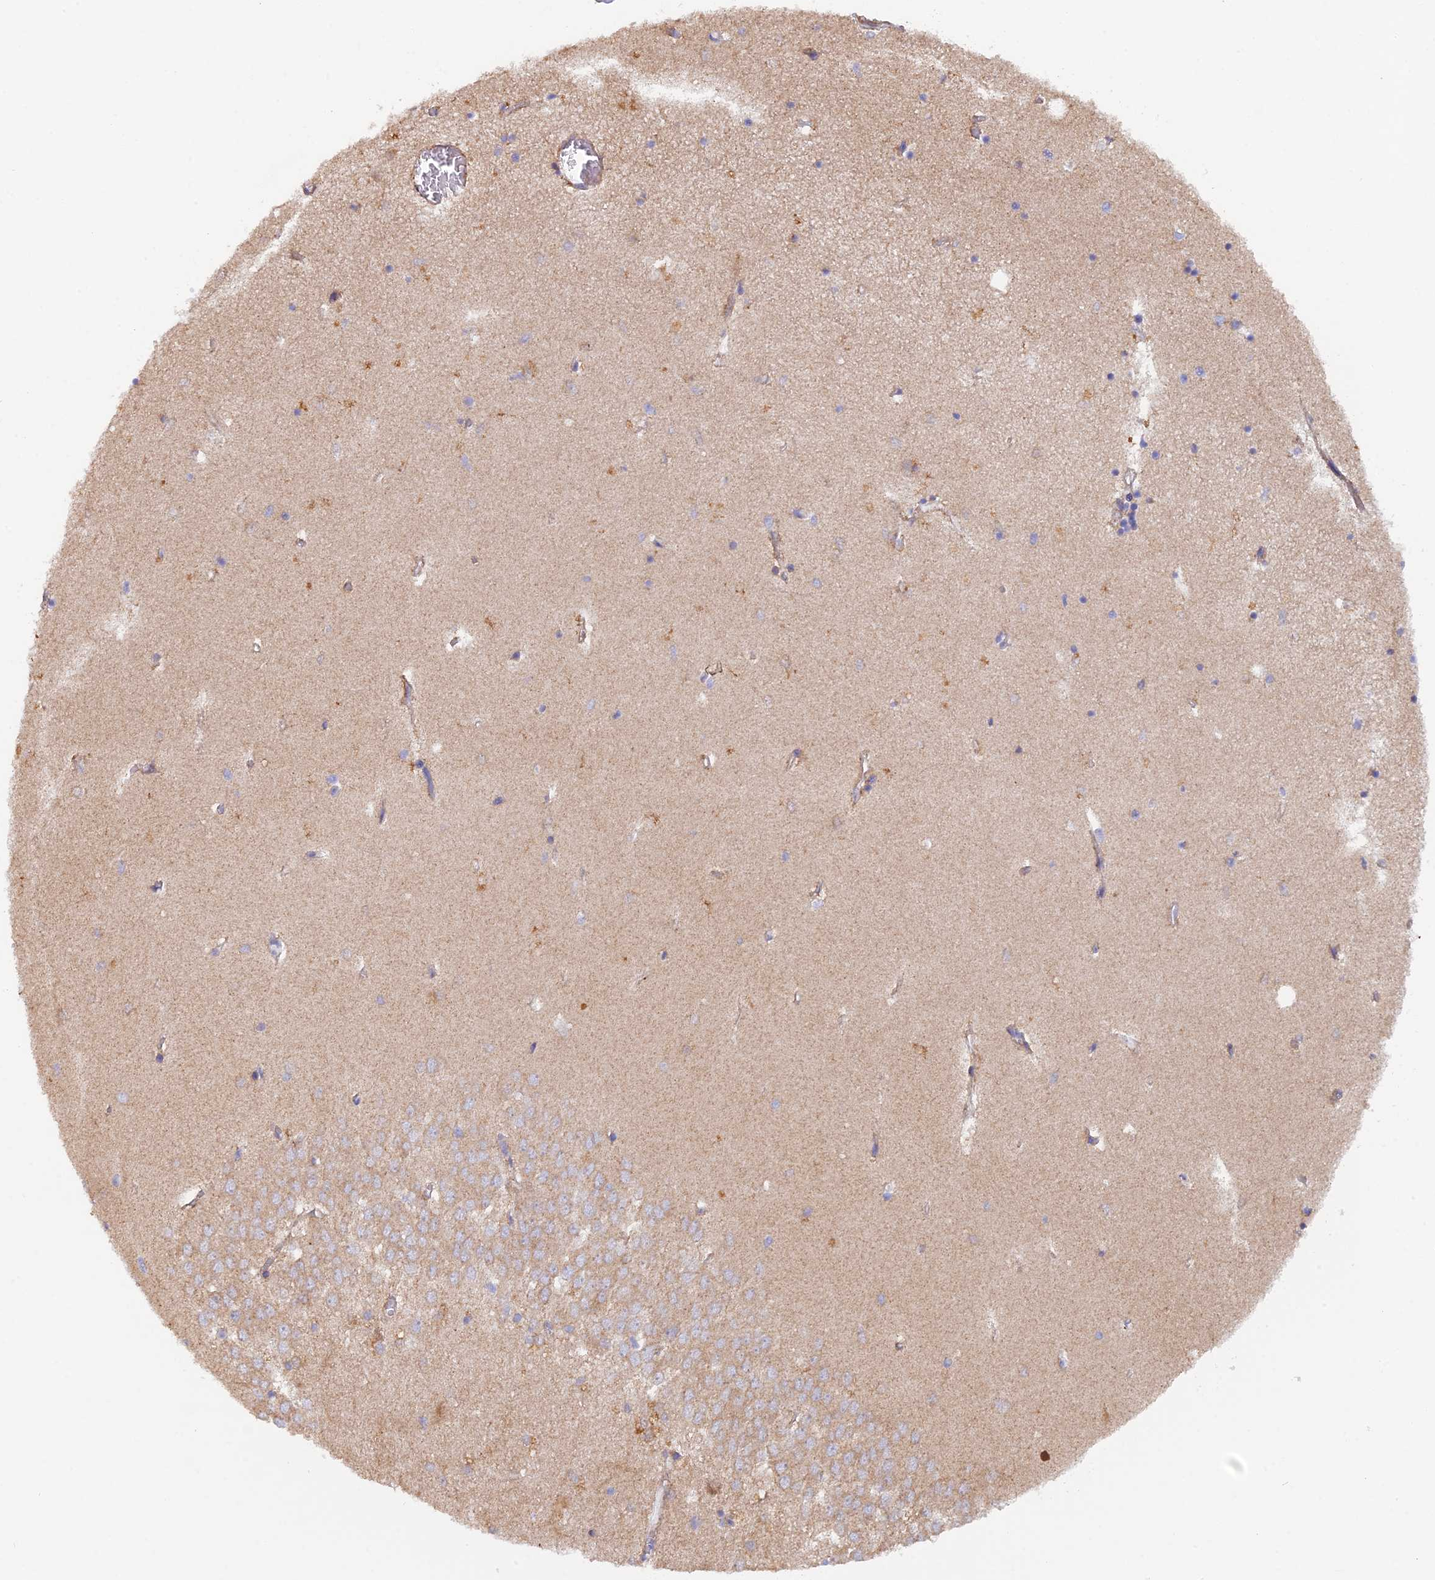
{"staining": {"intensity": "negative", "quantity": "none", "location": "none"}, "tissue": "hippocampus", "cell_type": "Glial cells", "image_type": "normal", "snomed": [{"axis": "morphology", "description": "Normal tissue, NOS"}, {"axis": "topography", "description": "Hippocampus"}], "caption": "Immunohistochemistry photomicrograph of normal hippocampus: hippocampus stained with DAB (3,3'-diaminobenzidine) reveals no significant protein expression in glial cells.", "gene": "FZR1", "patient": {"sex": "female", "age": 64}}